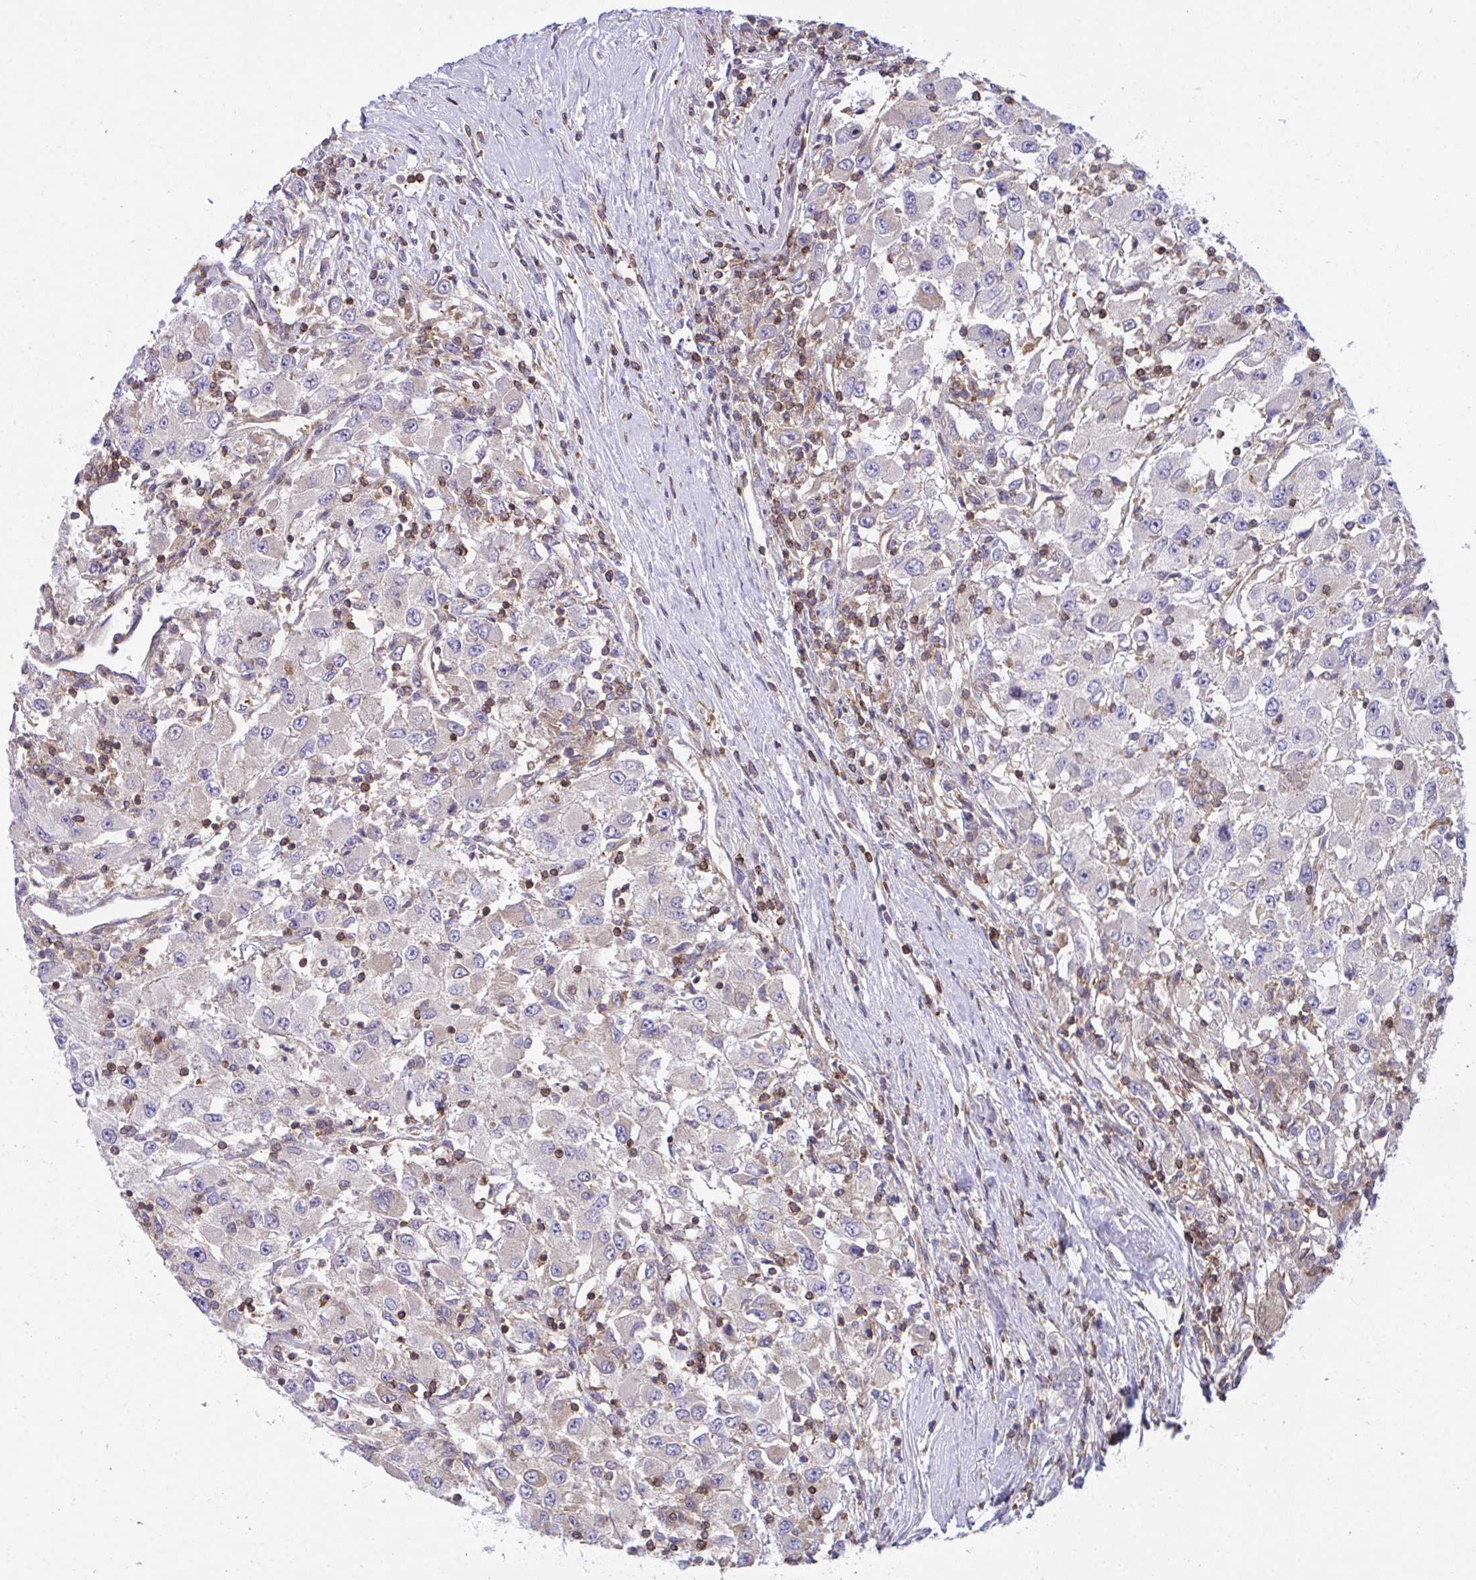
{"staining": {"intensity": "negative", "quantity": "none", "location": "none"}, "tissue": "renal cancer", "cell_type": "Tumor cells", "image_type": "cancer", "snomed": [{"axis": "morphology", "description": "Adenocarcinoma, NOS"}, {"axis": "topography", "description": "Kidney"}], "caption": "The image exhibits no staining of tumor cells in adenocarcinoma (renal). Brightfield microscopy of immunohistochemistry stained with DAB (brown) and hematoxylin (blue), captured at high magnification.", "gene": "TSC22D3", "patient": {"sex": "female", "age": 67}}